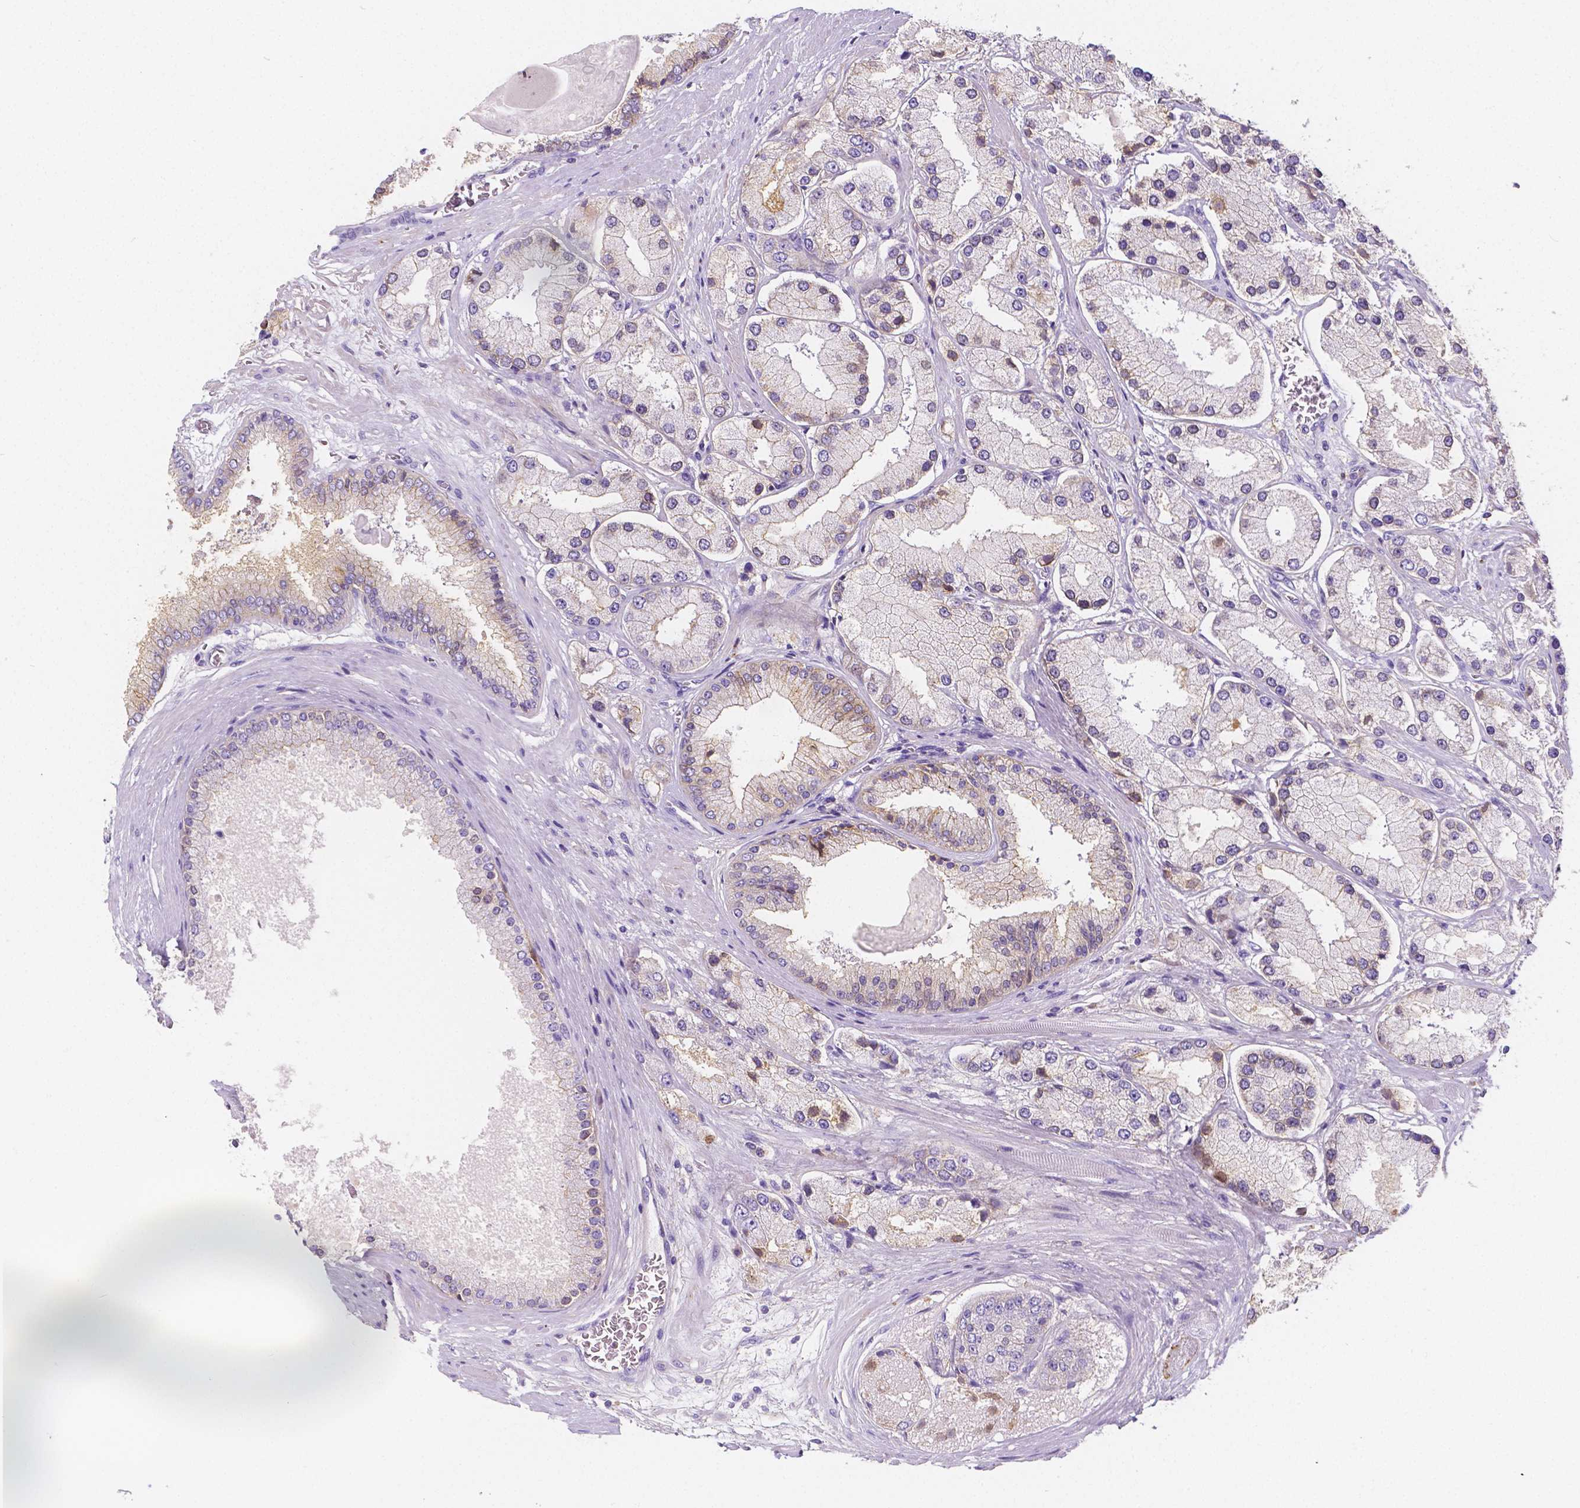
{"staining": {"intensity": "weak", "quantity": "<25%", "location": "cytoplasmic/membranous"}, "tissue": "prostate cancer", "cell_type": "Tumor cells", "image_type": "cancer", "snomed": [{"axis": "morphology", "description": "Adenocarcinoma, High grade"}, {"axis": "topography", "description": "Prostate"}], "caption": "Immunohistochemical staining of human prostate high-grade adenocarcinoma shows no significant positivity in tumor cells.", "gene": "GABRD", "patient": {"sex": "male", "age": 67}}